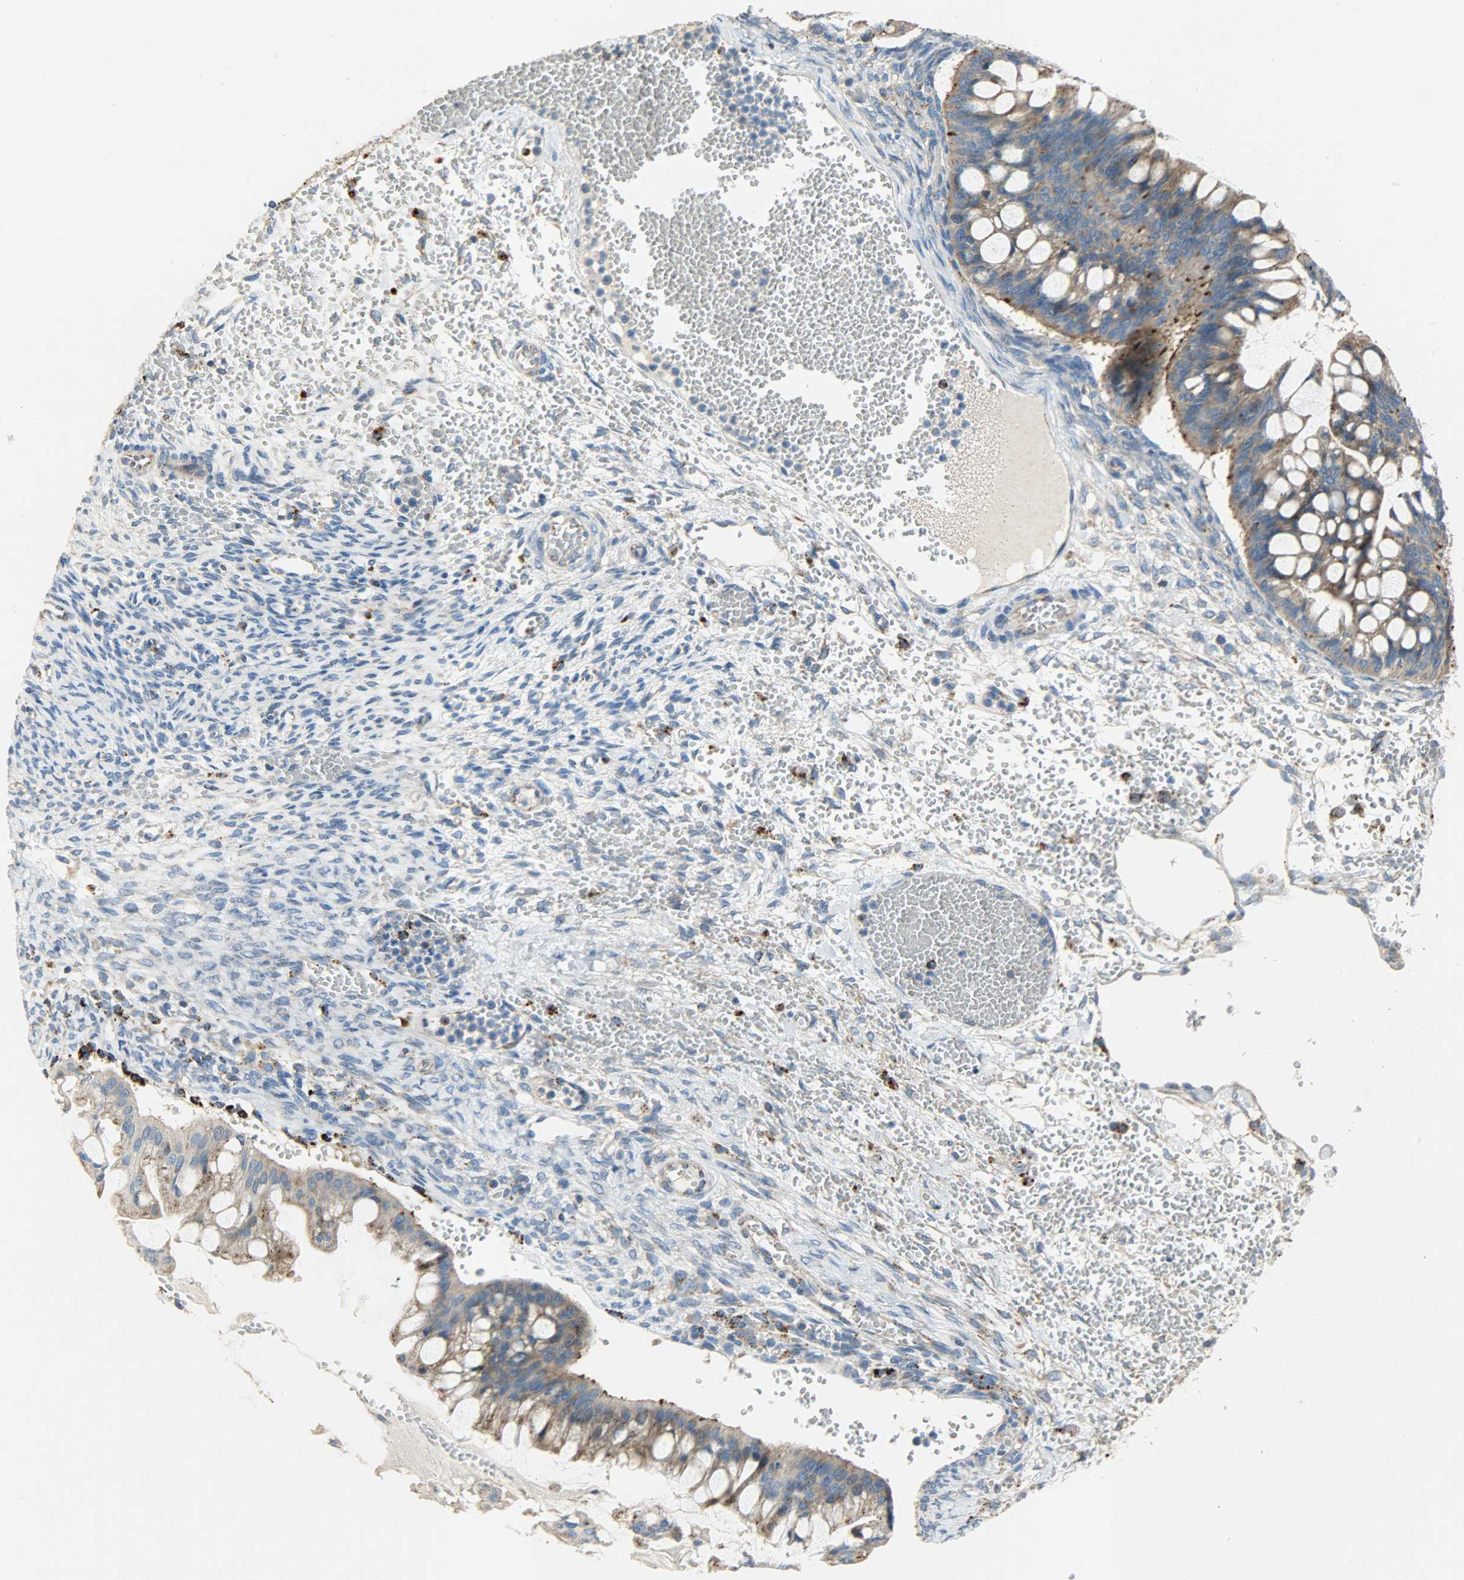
{"staining": {"intensity": "moderate", "quantity": ">75%", "location": "cytoplasmic/membranous"}, "tissue": "ovarian cancer", "cell_type": "Tumor cells", "image_type": "cancer", "snomed": [{"axis": "morphology", "description": "Cystadenocarcinoma, mucinous, NOS"}, {"axis": "topography", "description": "Ovary"}], "caption": "Immunohistochemistry of ovarian cancer (mucinous cystadenocarcinoma) demonstrates medium levels of moderate cytoplasmic/membranous staining in about >75% of tumor cells.", "gene": "ASAH1", "patient": {"sex": "female", "age": 73}}